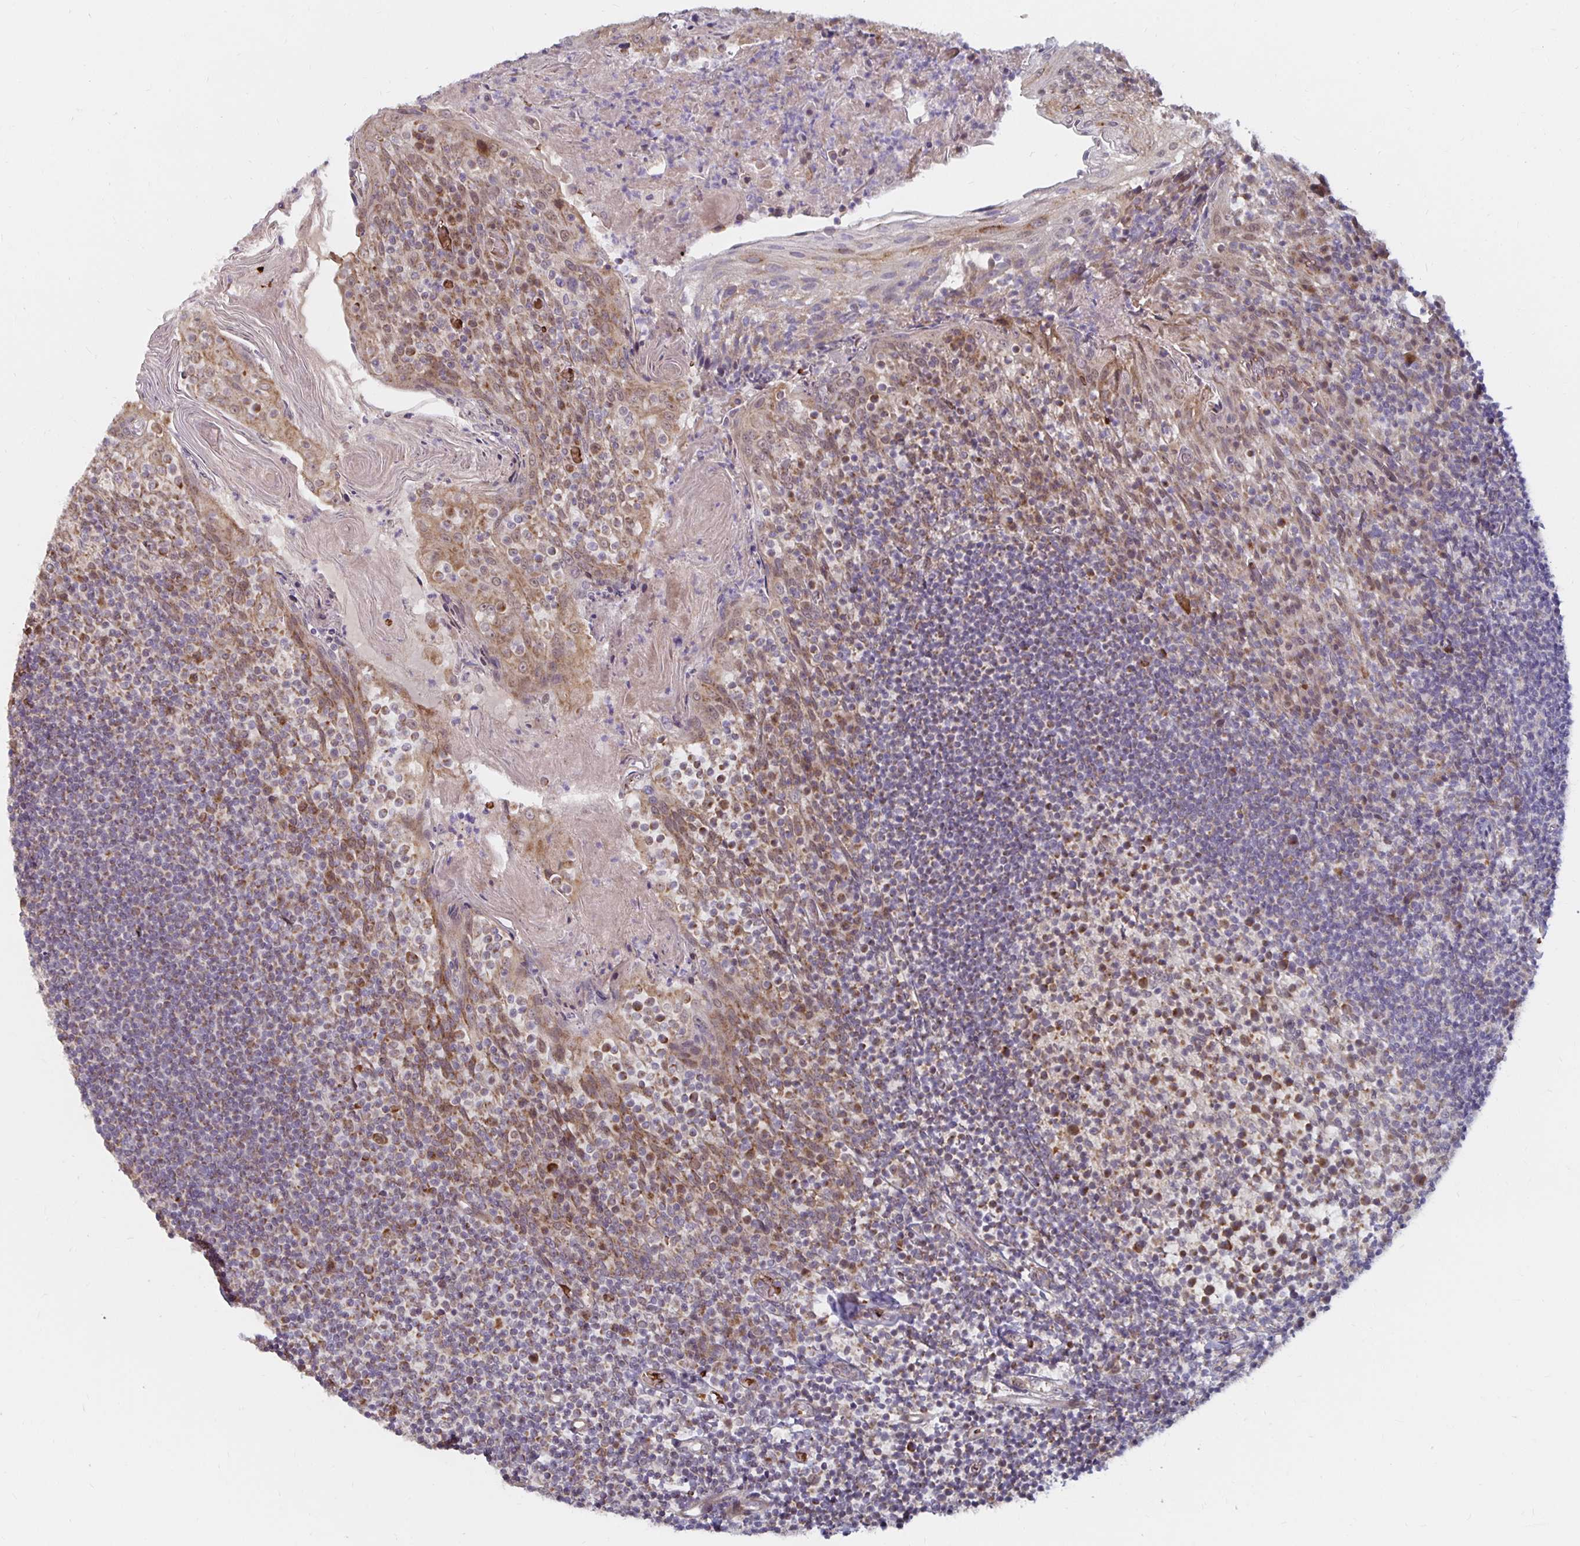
{"staining": {"intensity": "strong", "quantity": "25%-75%", "location": "cytoplasmic/membranous"}, "tissue": "tonsil", "cell_type": "Germinal center cells", "image_type": "normal", "snomed": [{"axis": "morphology", "description": "Normal tissue, NOS"}, {"axis": "topography", "description": "Tonsil"}], "caption": "An immunohistochemistry (IHC) image of benign tissue is shown. Protein staining in brown shows strong cytoplasmic/membranous positivity in tonsil within germinal center cells. The staining was performed using DAB, with brown indicating positive protein expression. Nuclei are stained blue with hematoxylin.", "gene": "MRPL28", "patient": {"sex": "female", "age": 10}}